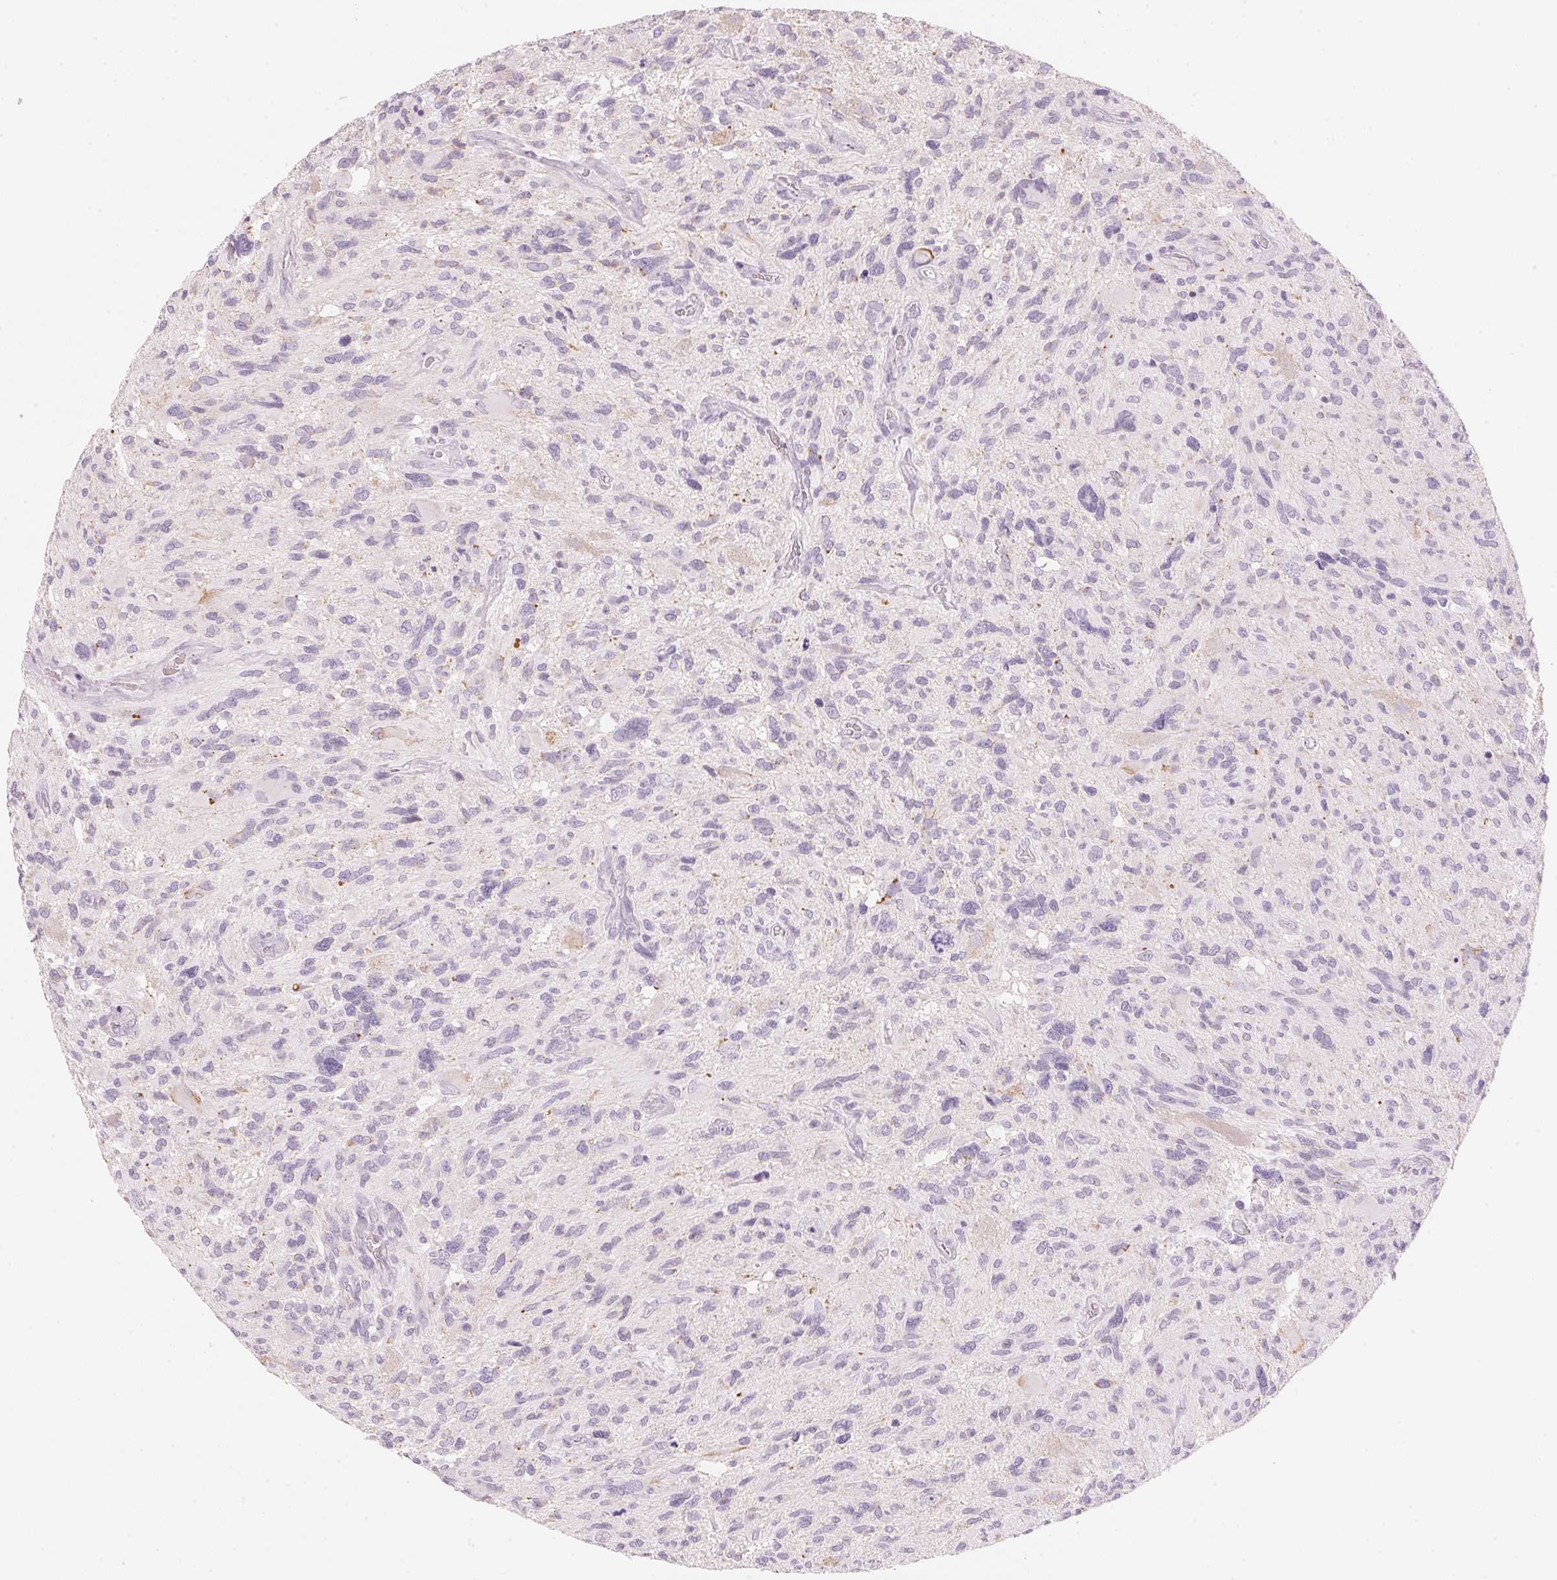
{"staining": {"intensity": "negative", "quantity": "none", "location": "none"}, "tissue": "glioma", "cell_type": "Tumor cells", "image_type": "cancer", "snomed": [{"axis": "morphology", "description": "Glioma, malignant, High grade"}, {"axis": "topography", "description": "Brain"}], "caption": "This micrograph is of glioma stained with immunohistochemistry (IHC) to label a protein in brown with the nuclei are counter-stained blue. There is no positivity in tumor cells. (DAB (3,3'-diaminobenzidine) IHC visualized using brightfield microscopy, high magnification).", "gene": "HOXB13", "patient": {"sex": "male", "age": 49}}